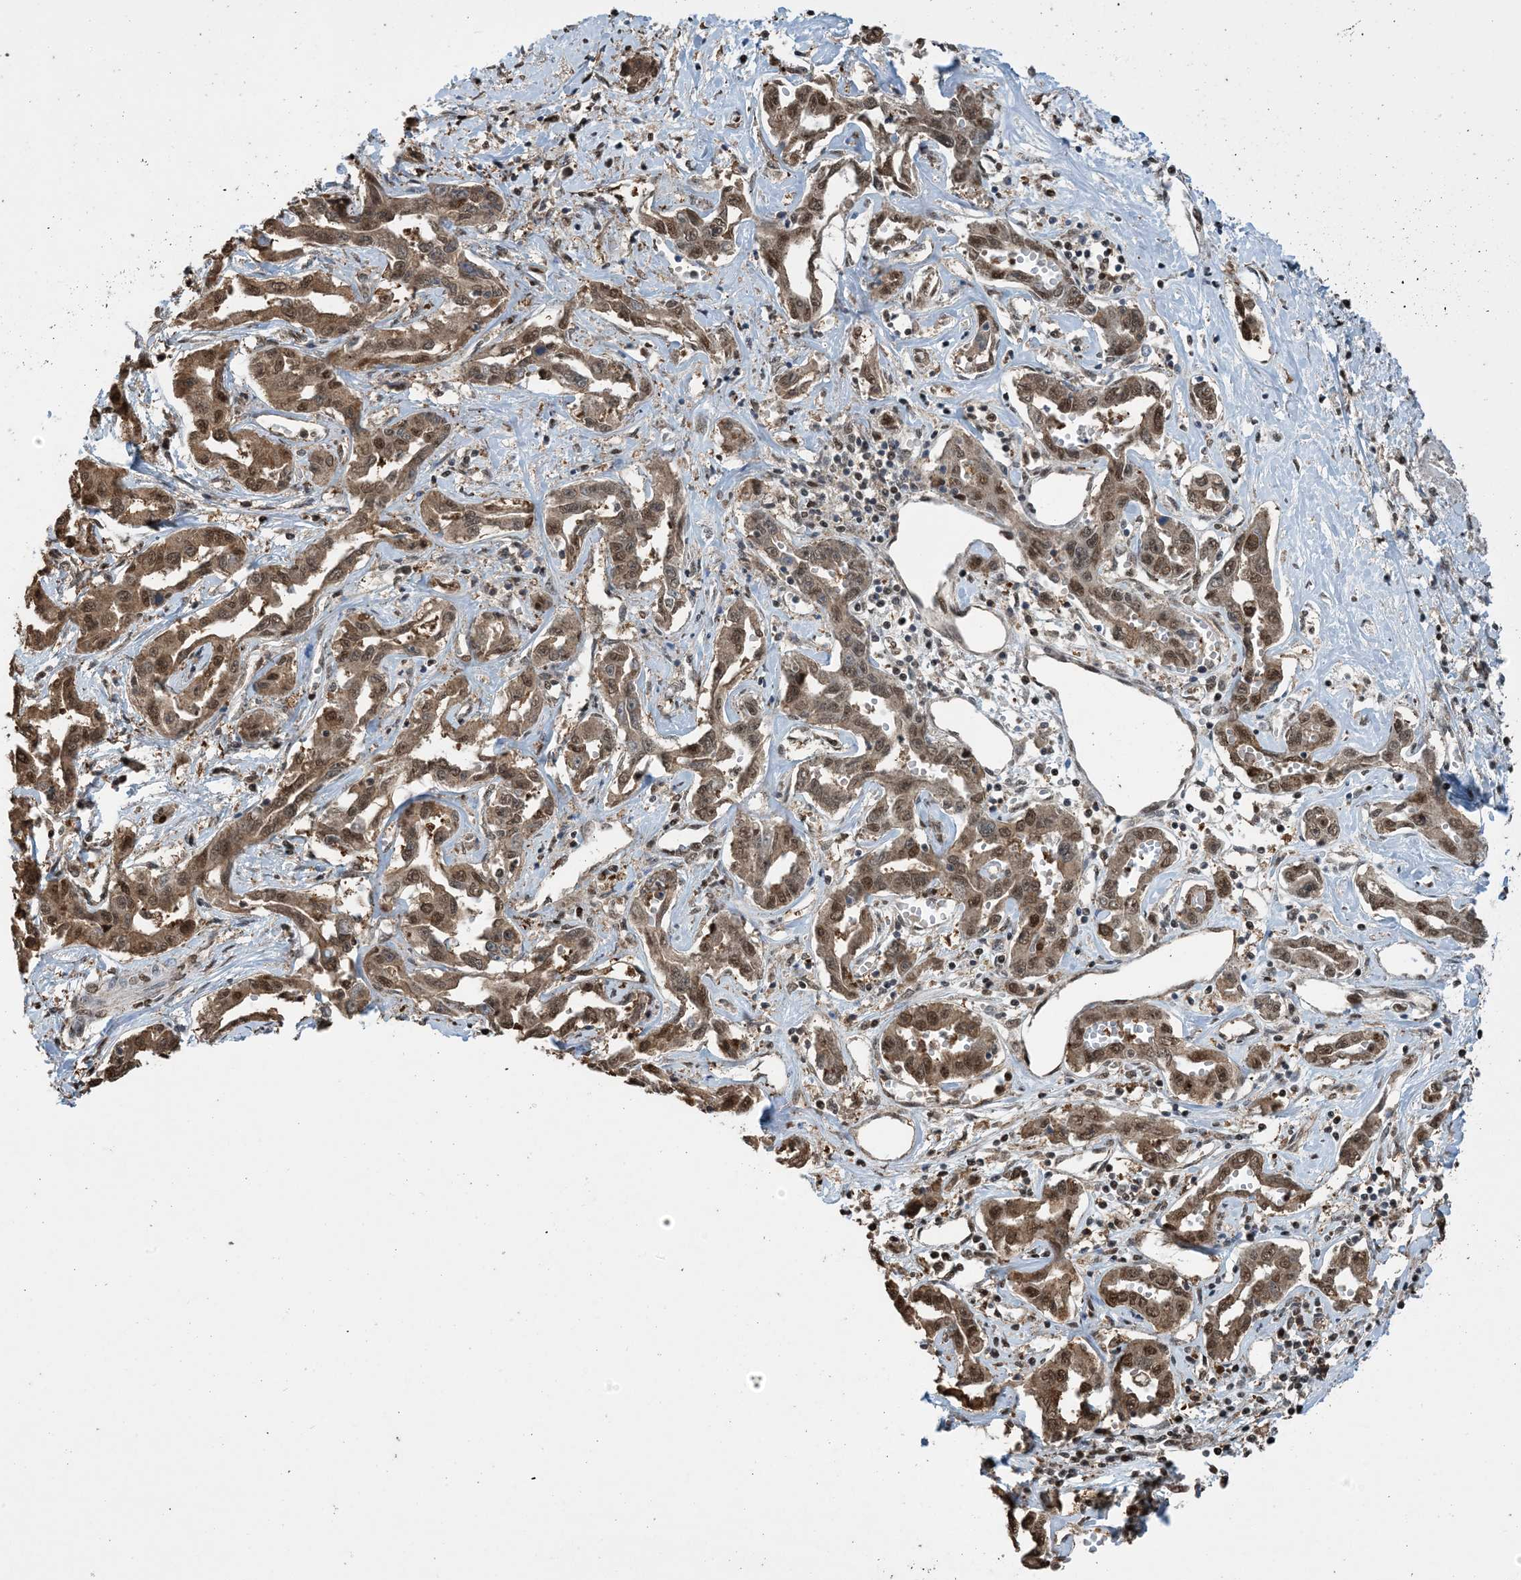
{"staining": {"intensity": "moderate", "quantity": ">75%", "location": "cytoplasmic/membranous,nuclear"}, "tissue": "liver cancer", "cell_type": "Tumor cells", "image_type": "cancer", "snomed": [{"axis": "morphology", "description": "Cholangiocarcinoma"}, {"axis": "topography", "description": "Liver"}], "caption": "The immunohistochemical stain shows moderate cytoplasmic/membranous and nuclear expression in tumor cells of liver cholangiocarcinoma tissue. (IHC, brightfield microscopy, high magnification).", "gene": "HSPA1A", "patient": {"sex": "male", "age": 59}}